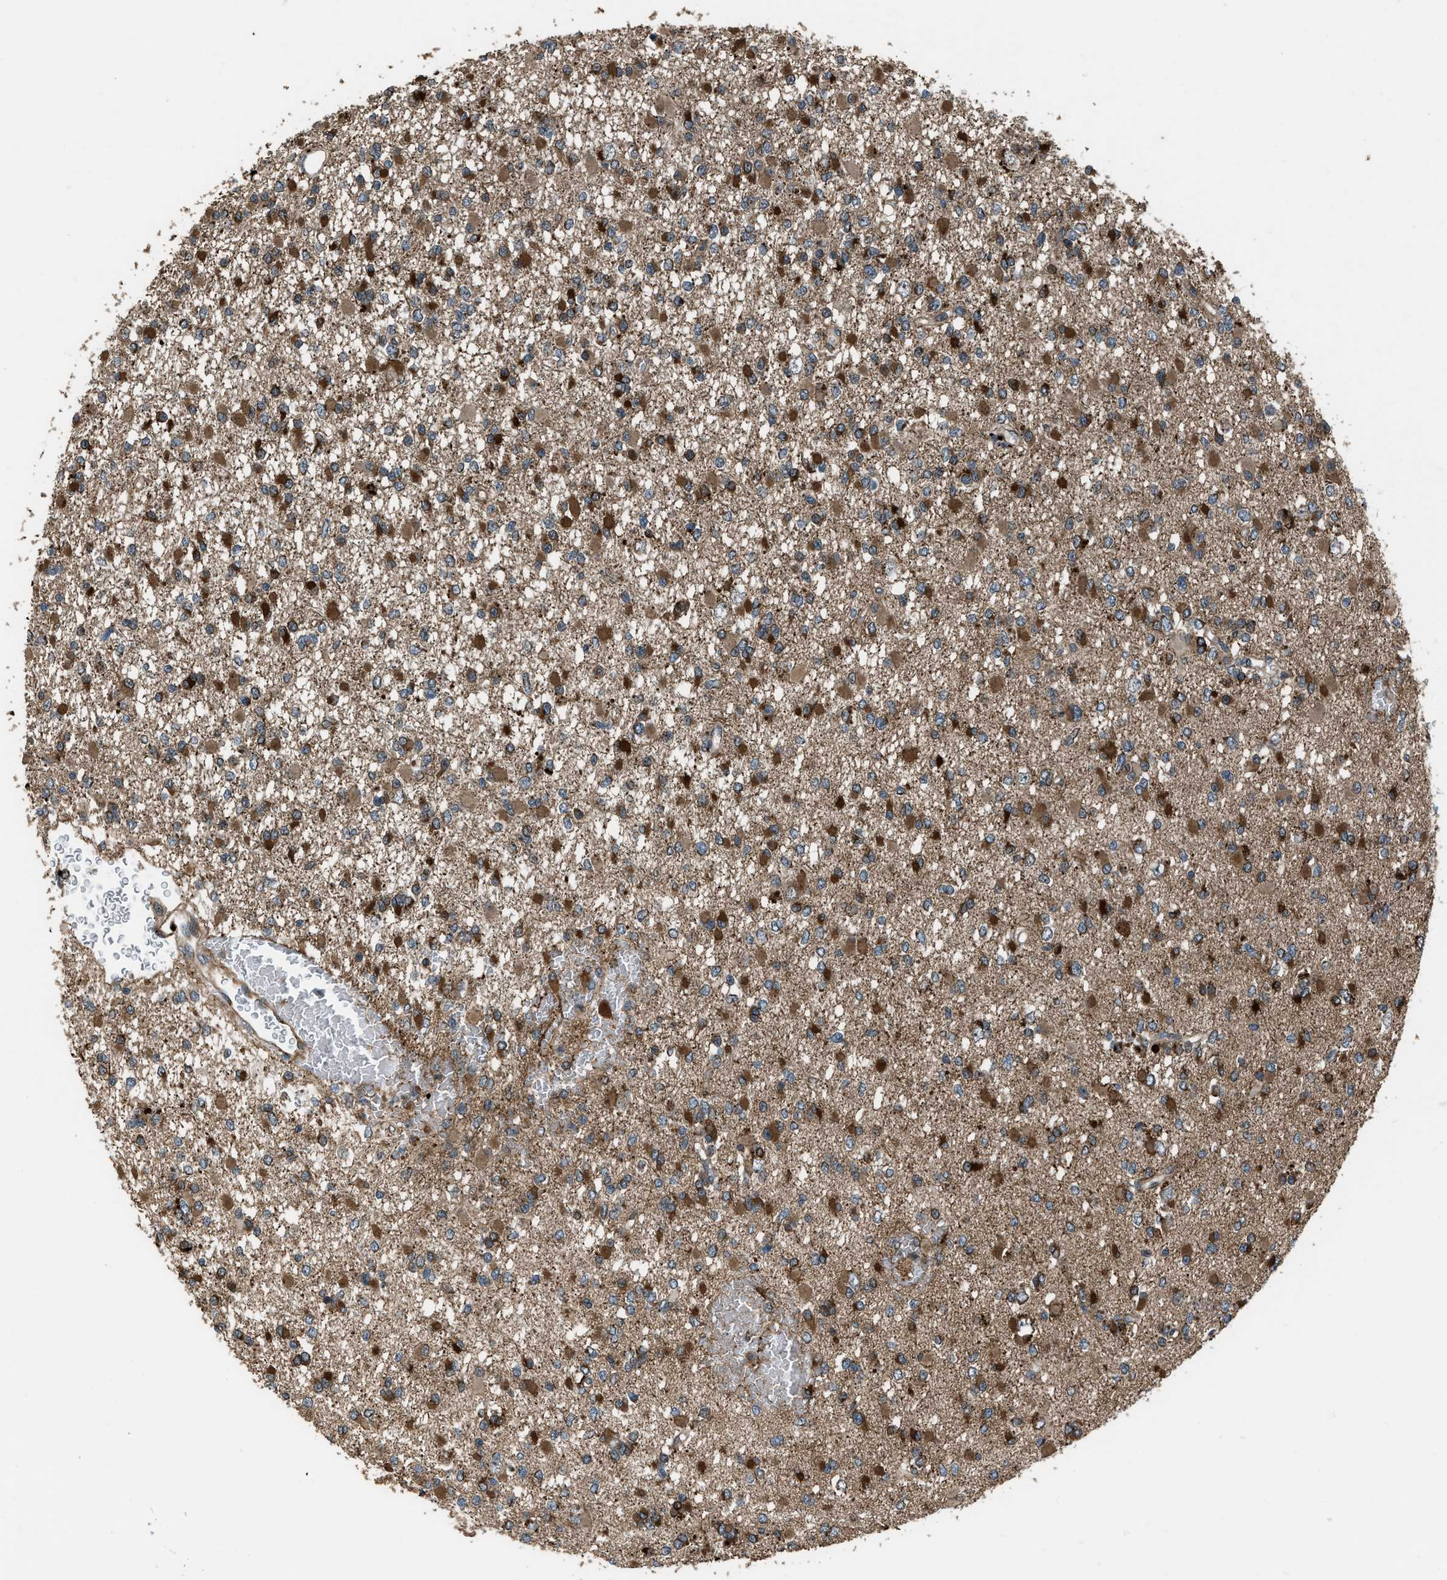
{"staining": {"intensity": "strong", "quantity": ">75%", "location": "cytoplasmic/membranous"}, "tissue": "glioma", "cell_type": "Tumor cells", "image_type": "cancer", "snomed": [{"axis": "morphology", "description": "Glioma, malignant, Low grade"}, {"axis": "topography", "description": "Brain"}], "caption": "Tumor cells exhibit strong cytoplasmic/membranous staining in about >75% of cells in glioma. Using DAB (3,3'-diaminobenzidine) (brown) and hematoxylin (blue) stains, captured at high magnification using brightfield microscopy.", "gene": "IRAK4", "patient": {"sex": "female", "age": 22}}